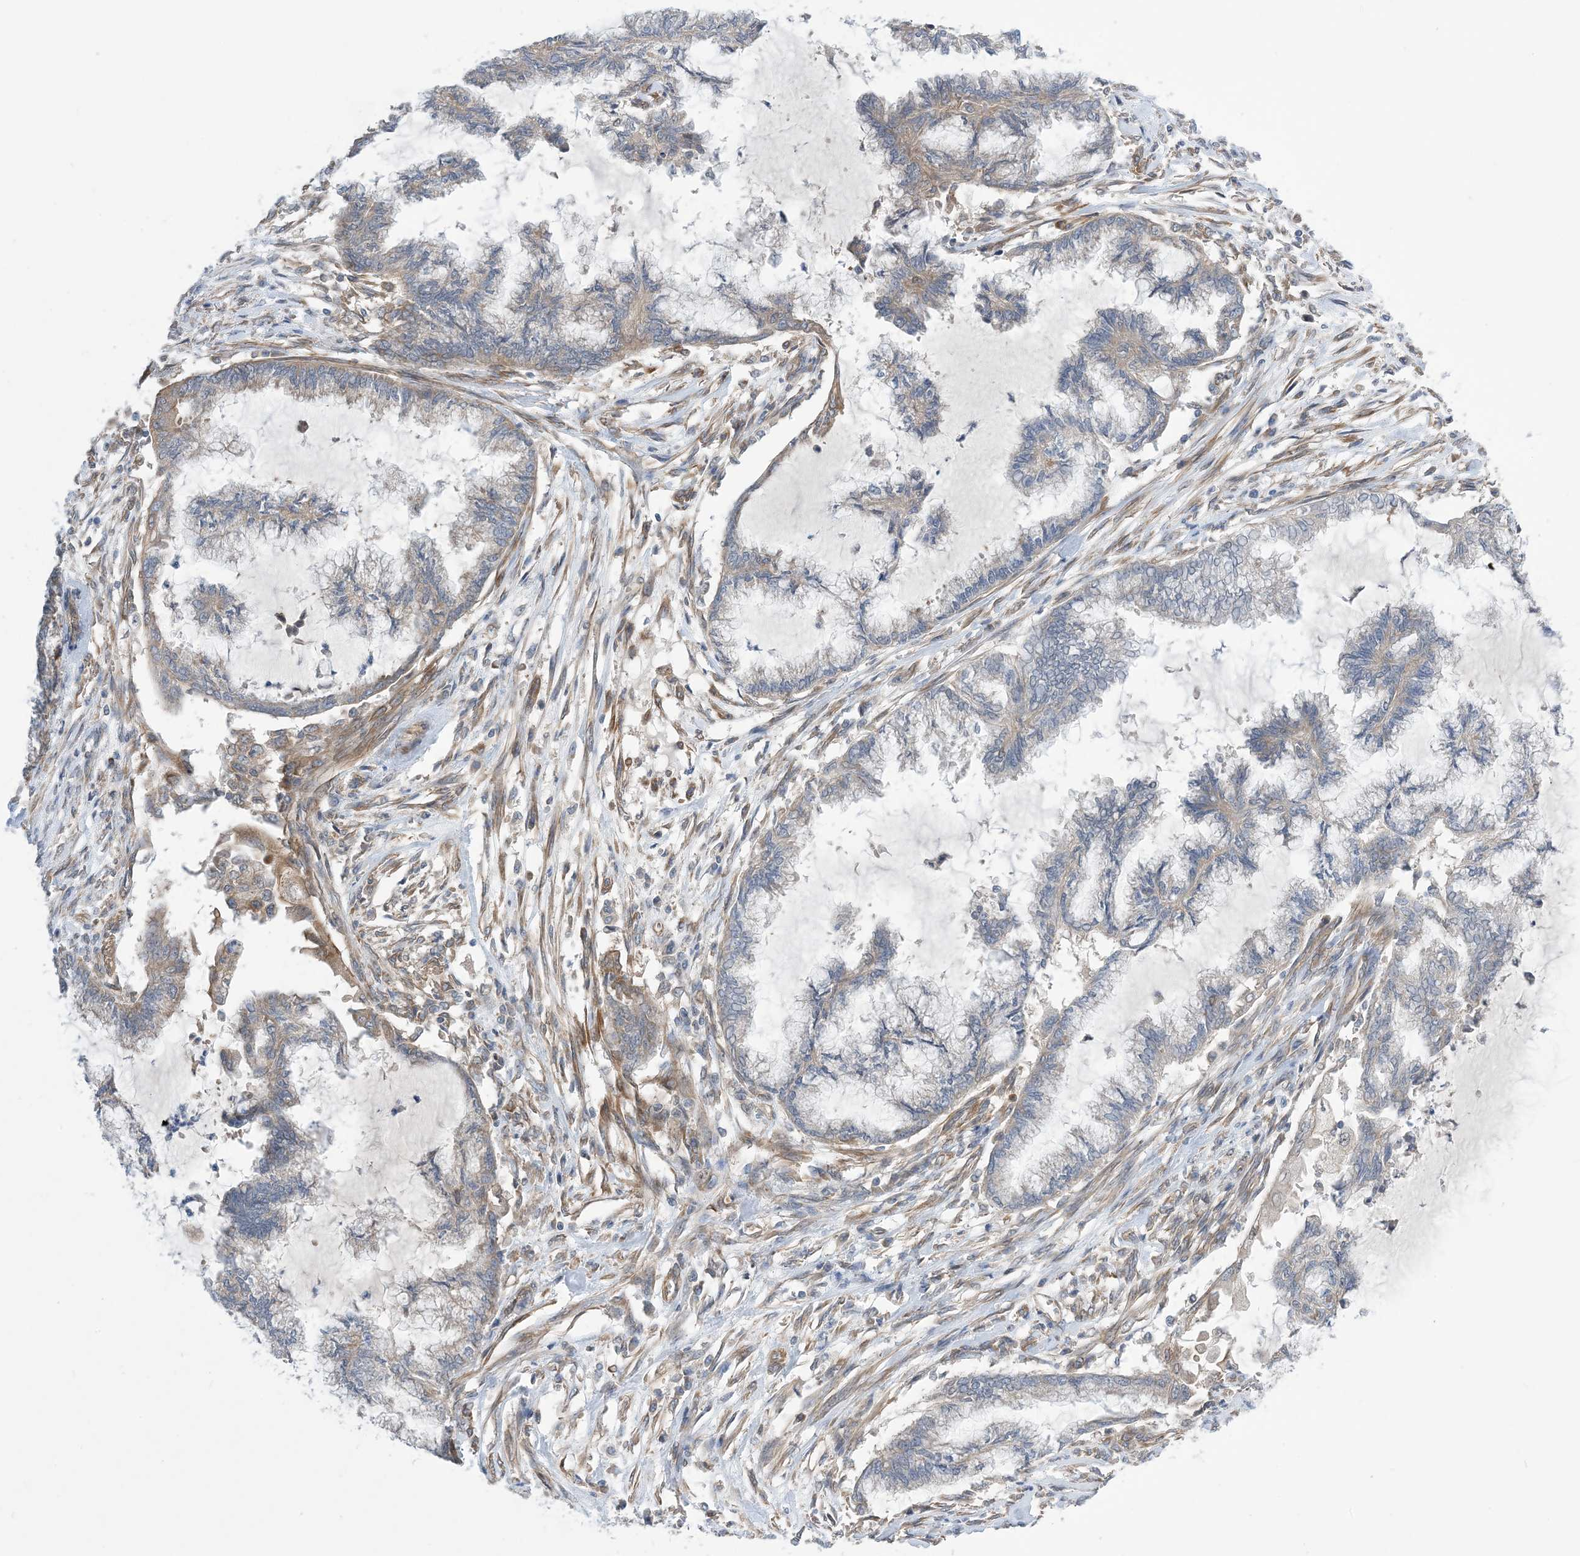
{"staining": {"intensity": "moderate", "quantity": "<25%", "location": "cytoplasmic/membranous"}, "tissue": "endometrial cancer", "cell_type": "Tumor cells", "image_type": "cancer", "snomed": [{"axis": "morphology", "description": "Adenocarcinoma, NOS"}, {"axis": "topography", "description": "Endometrium"}], "caption": "IHC (DAB (3,3'-diaminobenzidine)) staining of endometrial cancer exhibits moderate cytoplasmic/membranous protein expression in about <25% of tumor cells.", "gene": "EHBP1", "patient": {"sex": "female", "age": 86}}